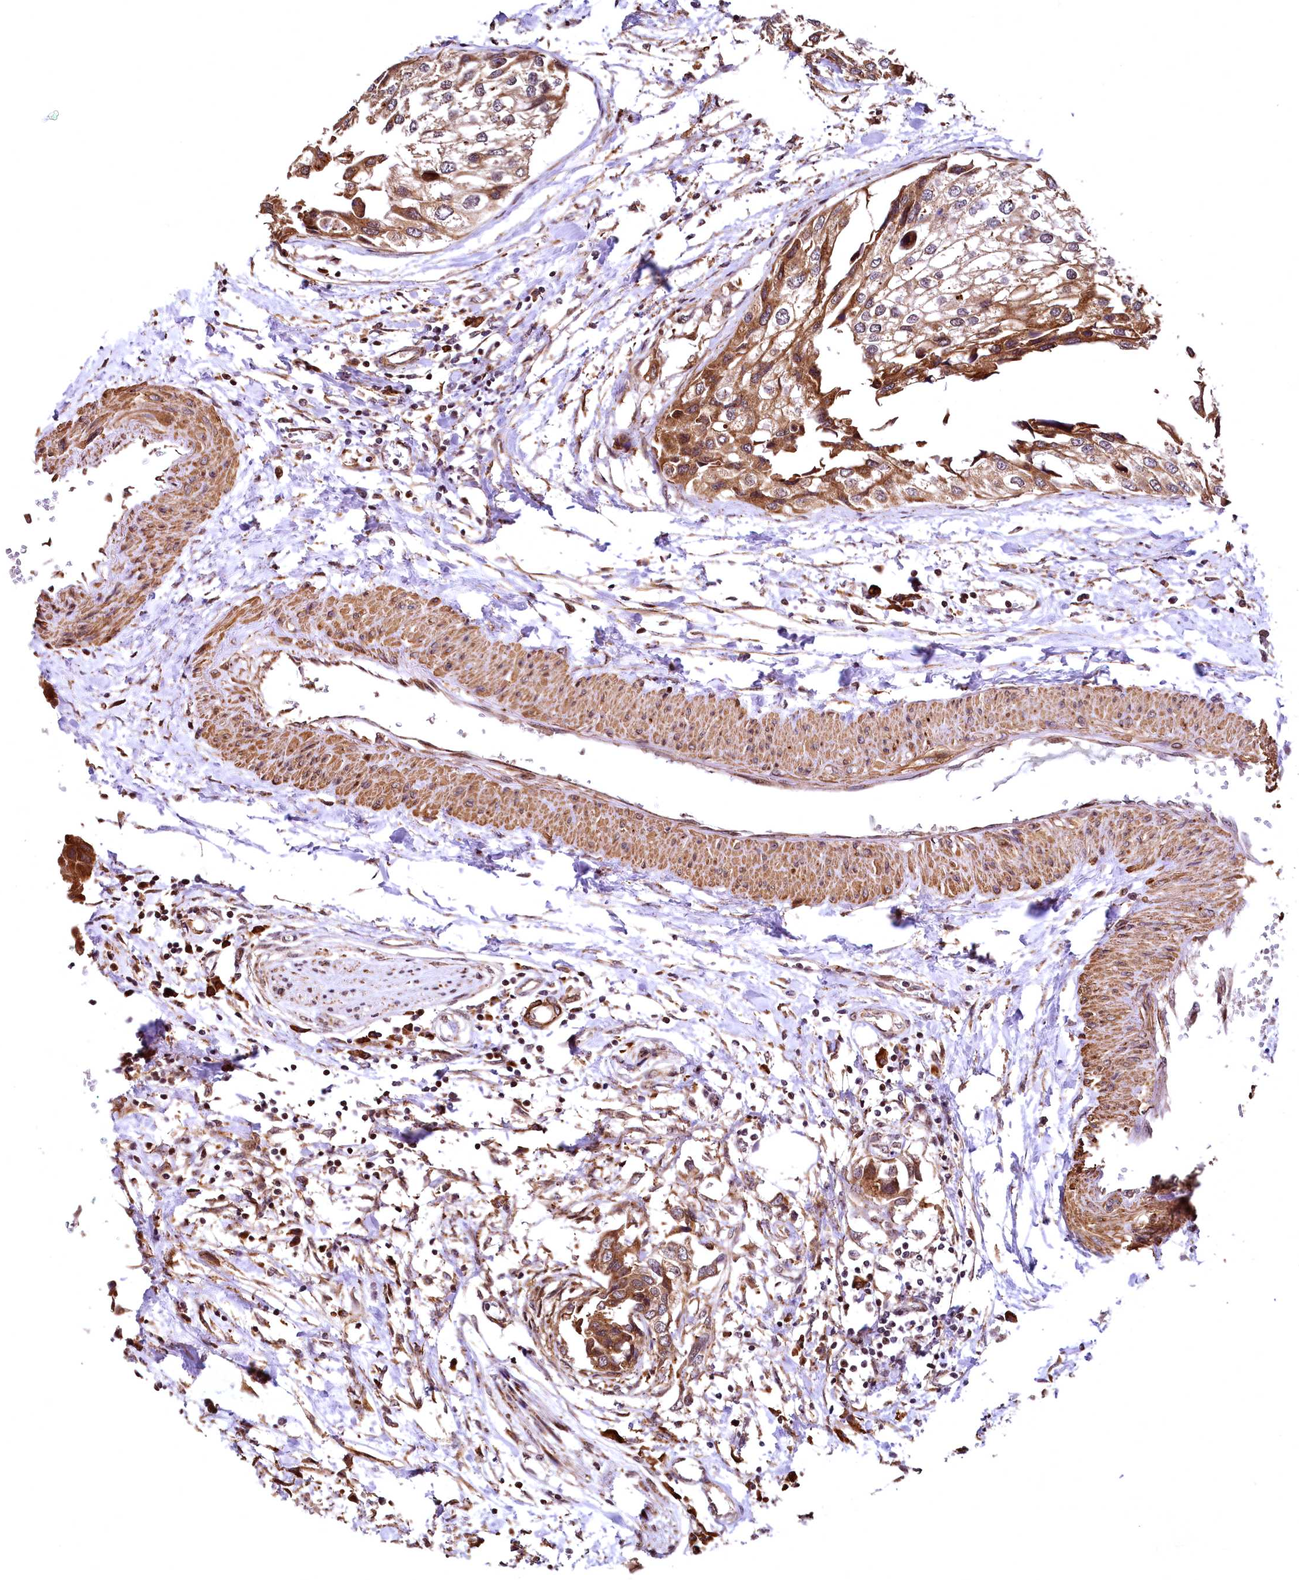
{"staining": {"intensity": "moderate", "quantity": ">75%", "location": "cytoplasmic/membranous"}, "tissue": "urothelial cancer", "cell_type": "Tumor cells", "image_type": "cancer", "snomed": [{"axis": "morphology", "description": "Urothelial carcinoma, High grade"}, {"axis": "topography", "description": "Urinary bladder"}], "caption": "This is a histology image of IHC staining of urothelial cancer, which shows moderate positivity in the cytoplasmic/membranous of tumor cells.", "gene": "PDS5B", "patient": {"sex": "male", "age": 64}}